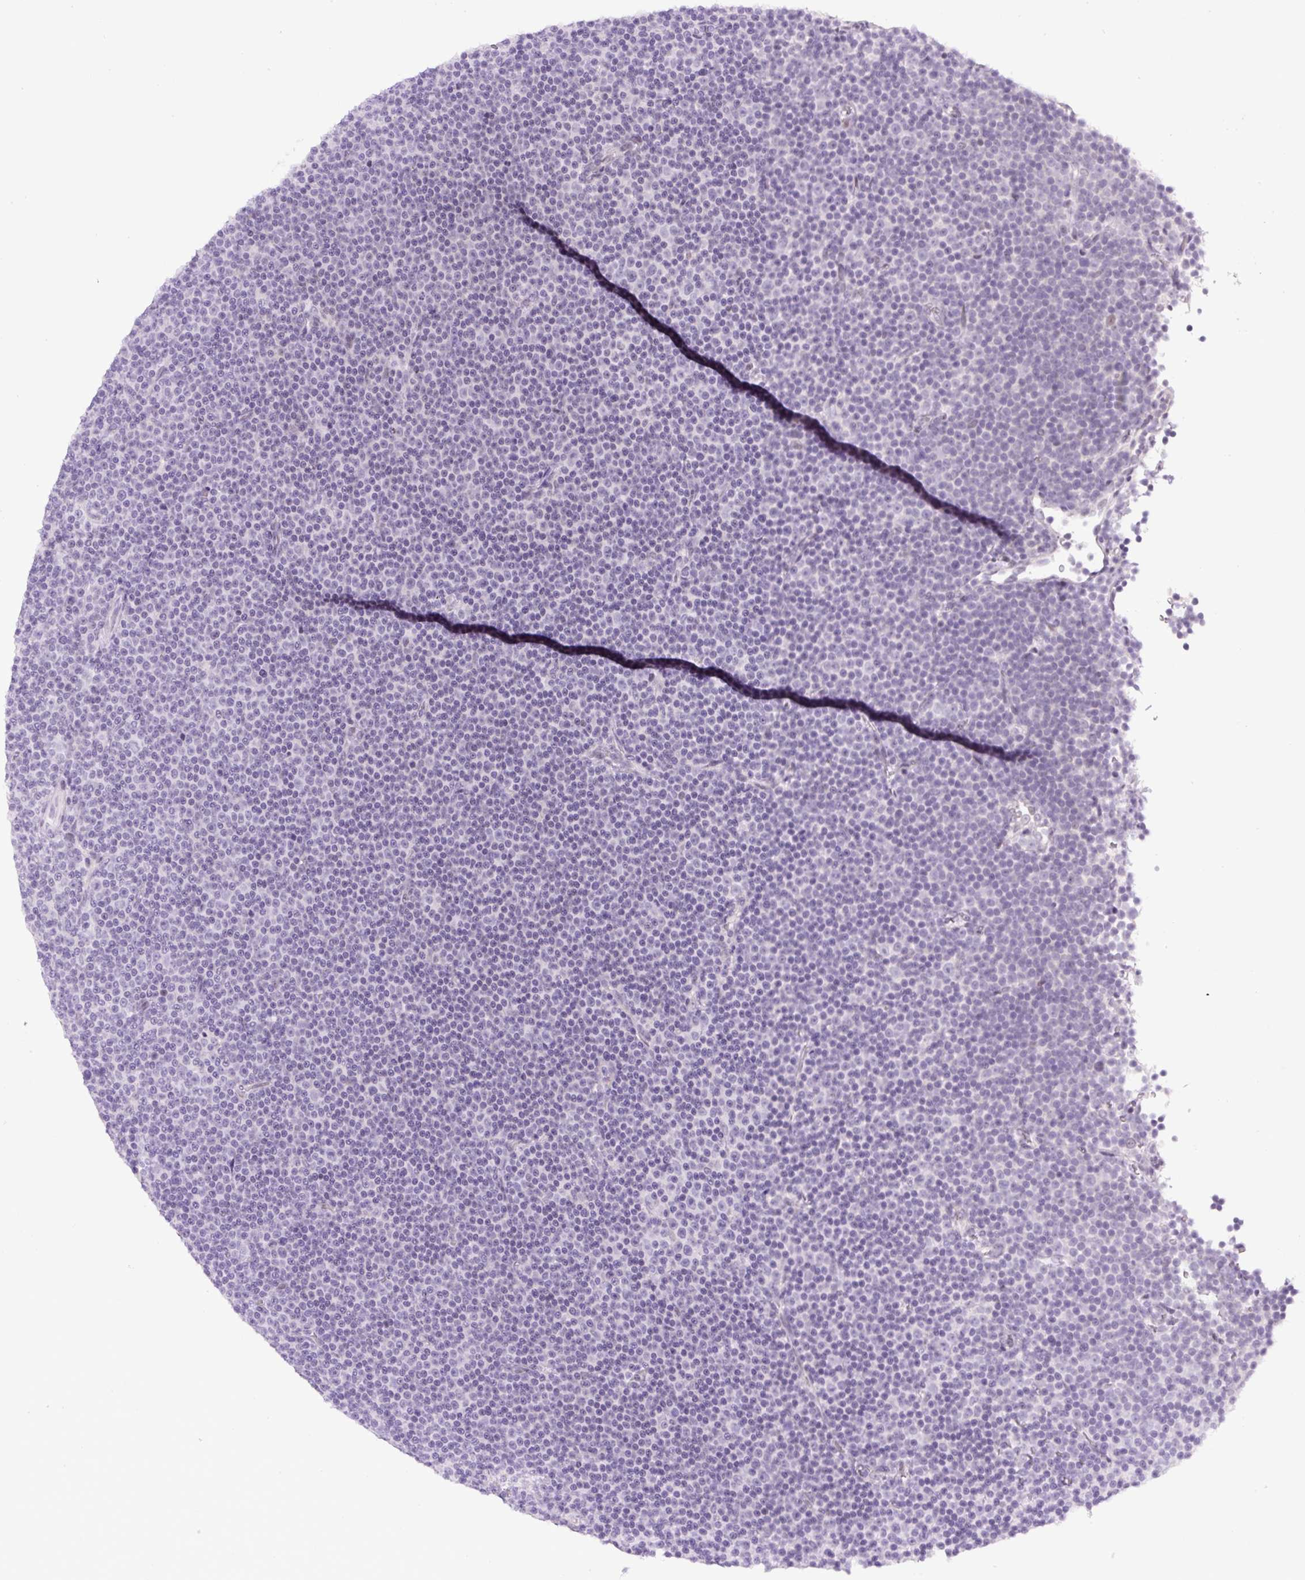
{"staining": {"intensity": "negative", "quantity": "none", "location": "none"}, "tissue": "lymphoma", "cell_type": "Tumor cells", "image_type": "cancer", "snomed": [{"axis": "morphology", "description": "Malignant lymphoma, non-Hodgkin's type, Low grade"}, {"axis": "topography", "description": "Lymph node"}], "caption": "The histopathology image exhibits no staining of tumor cells in low-grade malignant lymphoma, non-Hodgkin's type.", "gene": "RHBDD2", "patient": {"sex": "female", "age": 67}}